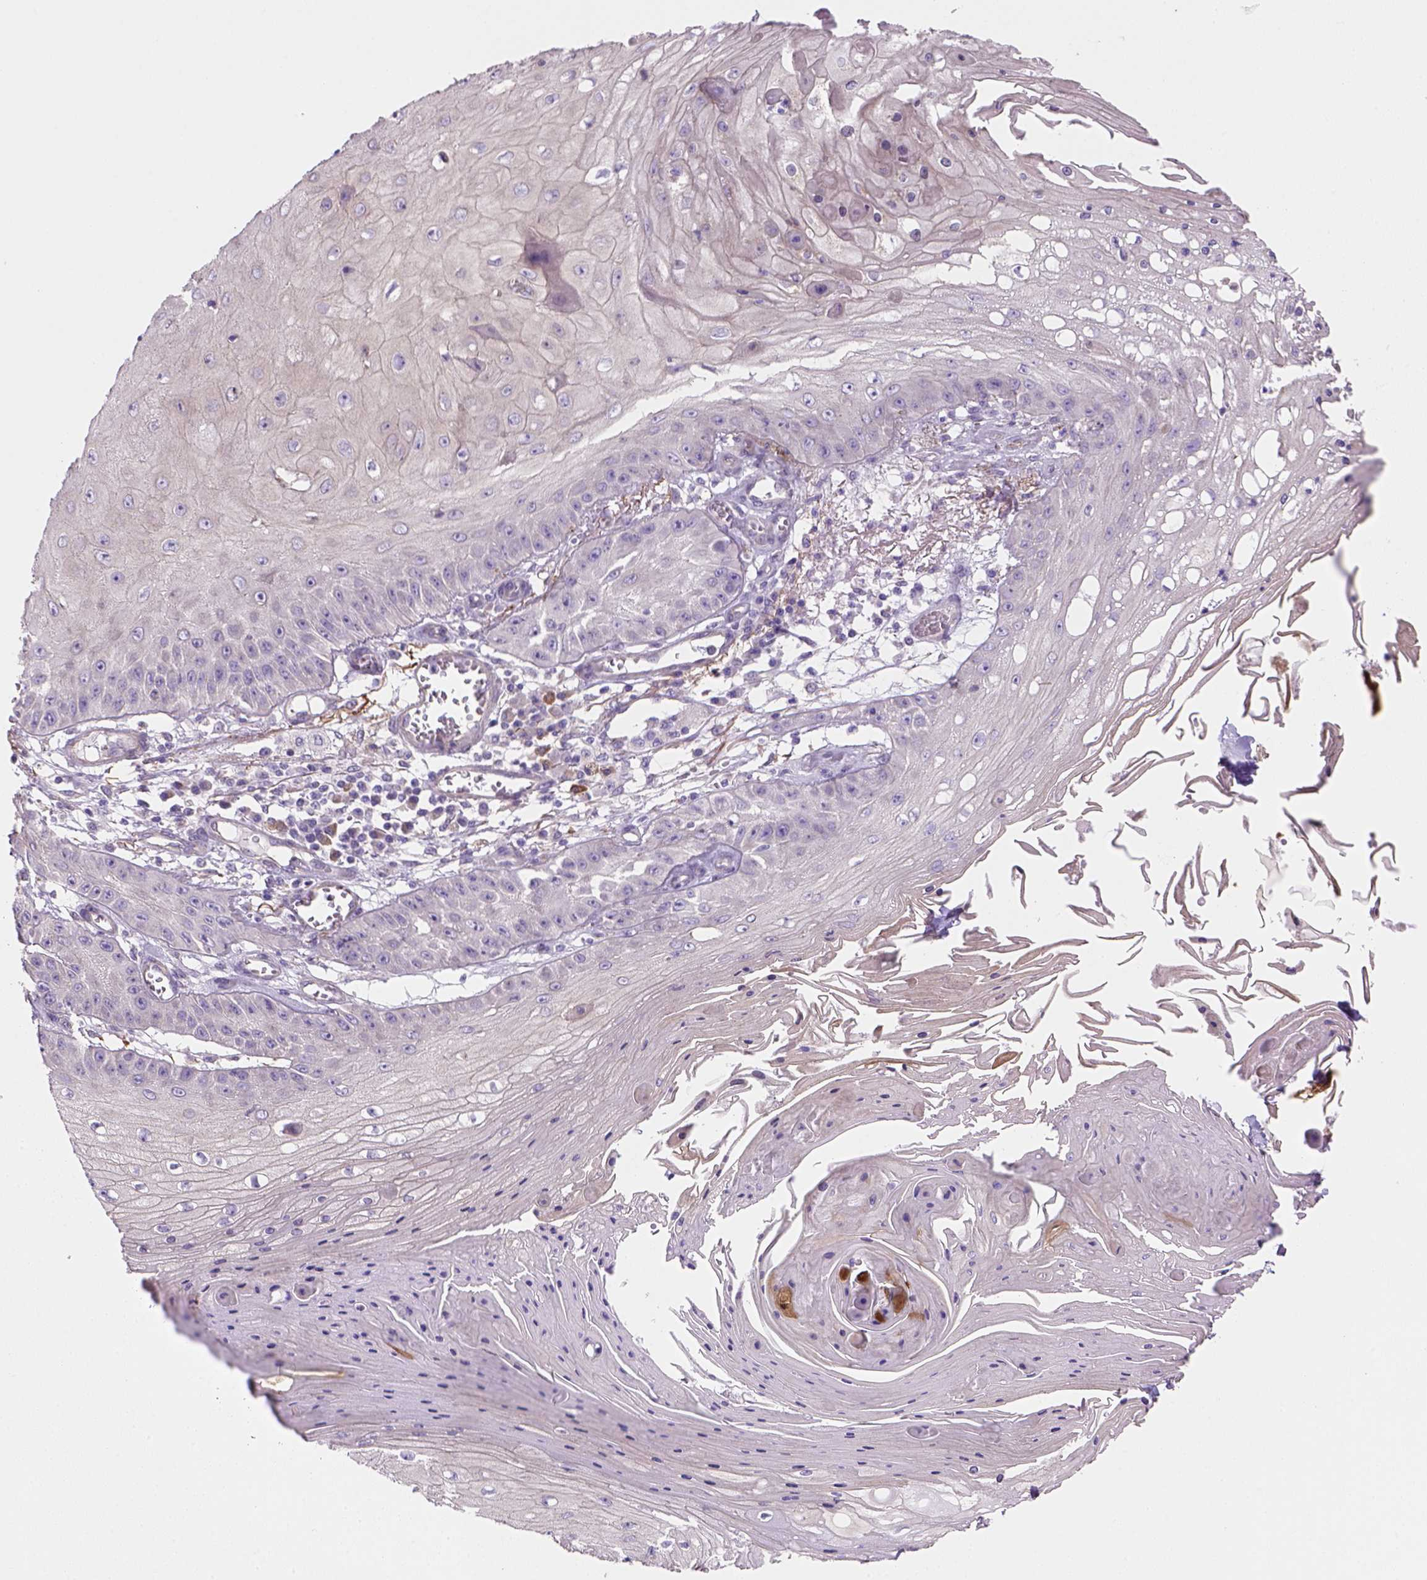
{"staining": {"intensity": "negative", "quantity": "none", "location": "none"}, "tissue": "skin cancer", "cell_type": "Tumor cells", "image_type": "cancer", "snomed": [{"axis": "morphology", "description": "Squamous cell carcinoma, NOS"}, {"axis": "topography", "description": "Skin"}], "caption": "IHC image of human skin squamous cell carcinoma stained for a protein (brown), which demonstrates no expression in tumor cells. (DAB immunohistochemistry with hematoxylin counter stain).", "gene": "HTRA1", "patient": {"sex": "male", "age": 70}}